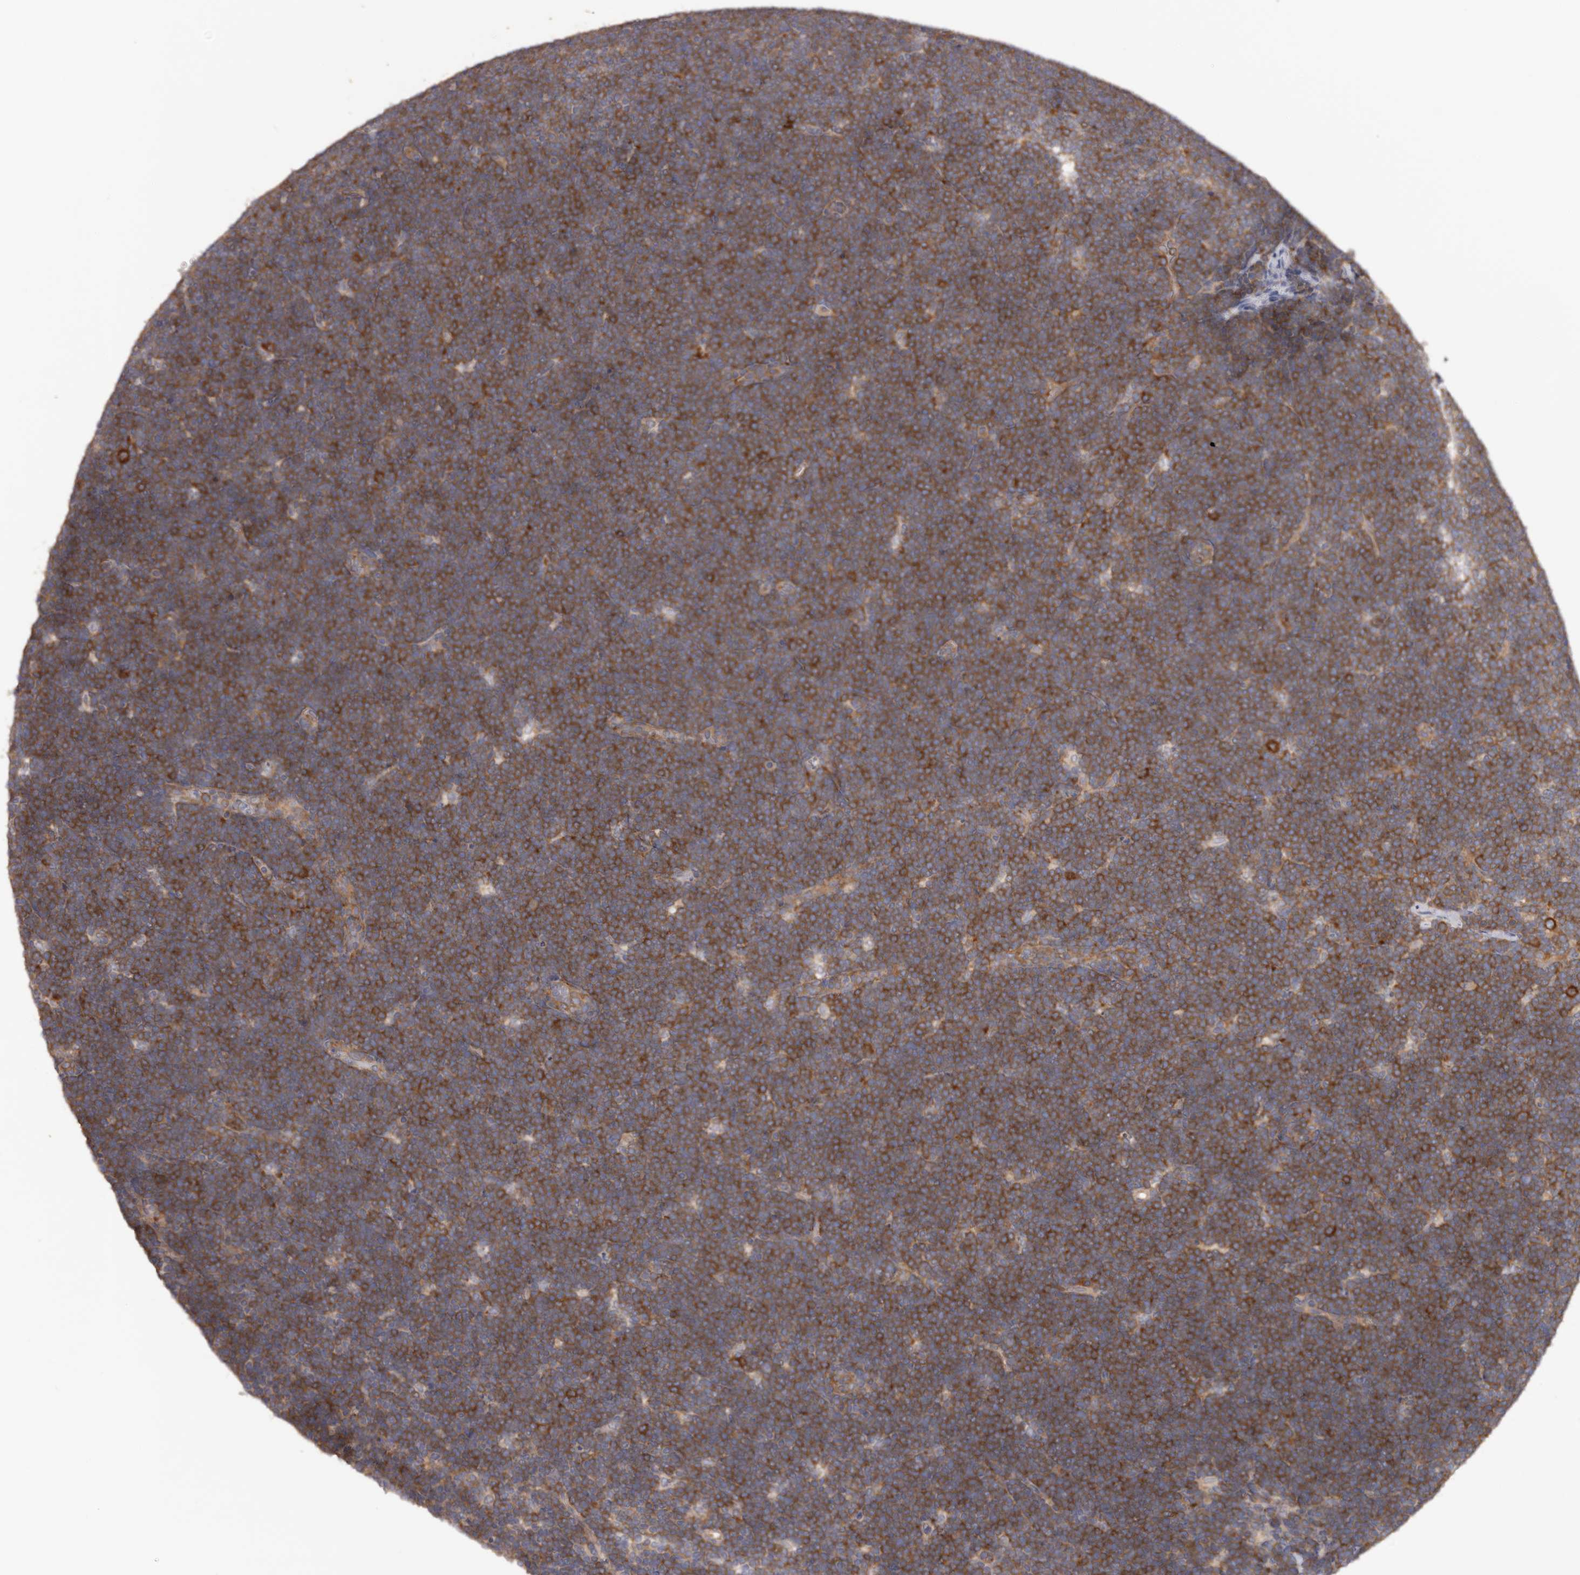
{"staining": {"intensity": "strong", "quantity": ">75%", "location": "cytoplasmic/membranous"}, "tissue": "lymphoma", "cell_type": "Tumor cells", "image_type": "cancer", "snomed": [{"axis": "morphology", "description": "Malignant lymphoma, non-Hodgkin's type, High grade"}, {"axis": "topography", "description": "Lymph node"}], "caption": "Immunohistochemical staining of lymphoma shows strong cytoplasmic/membranous protein expression in about >75% of tumor cells.", "gene": "LTV1", "patient": {"sex": "male", "age": 13}}